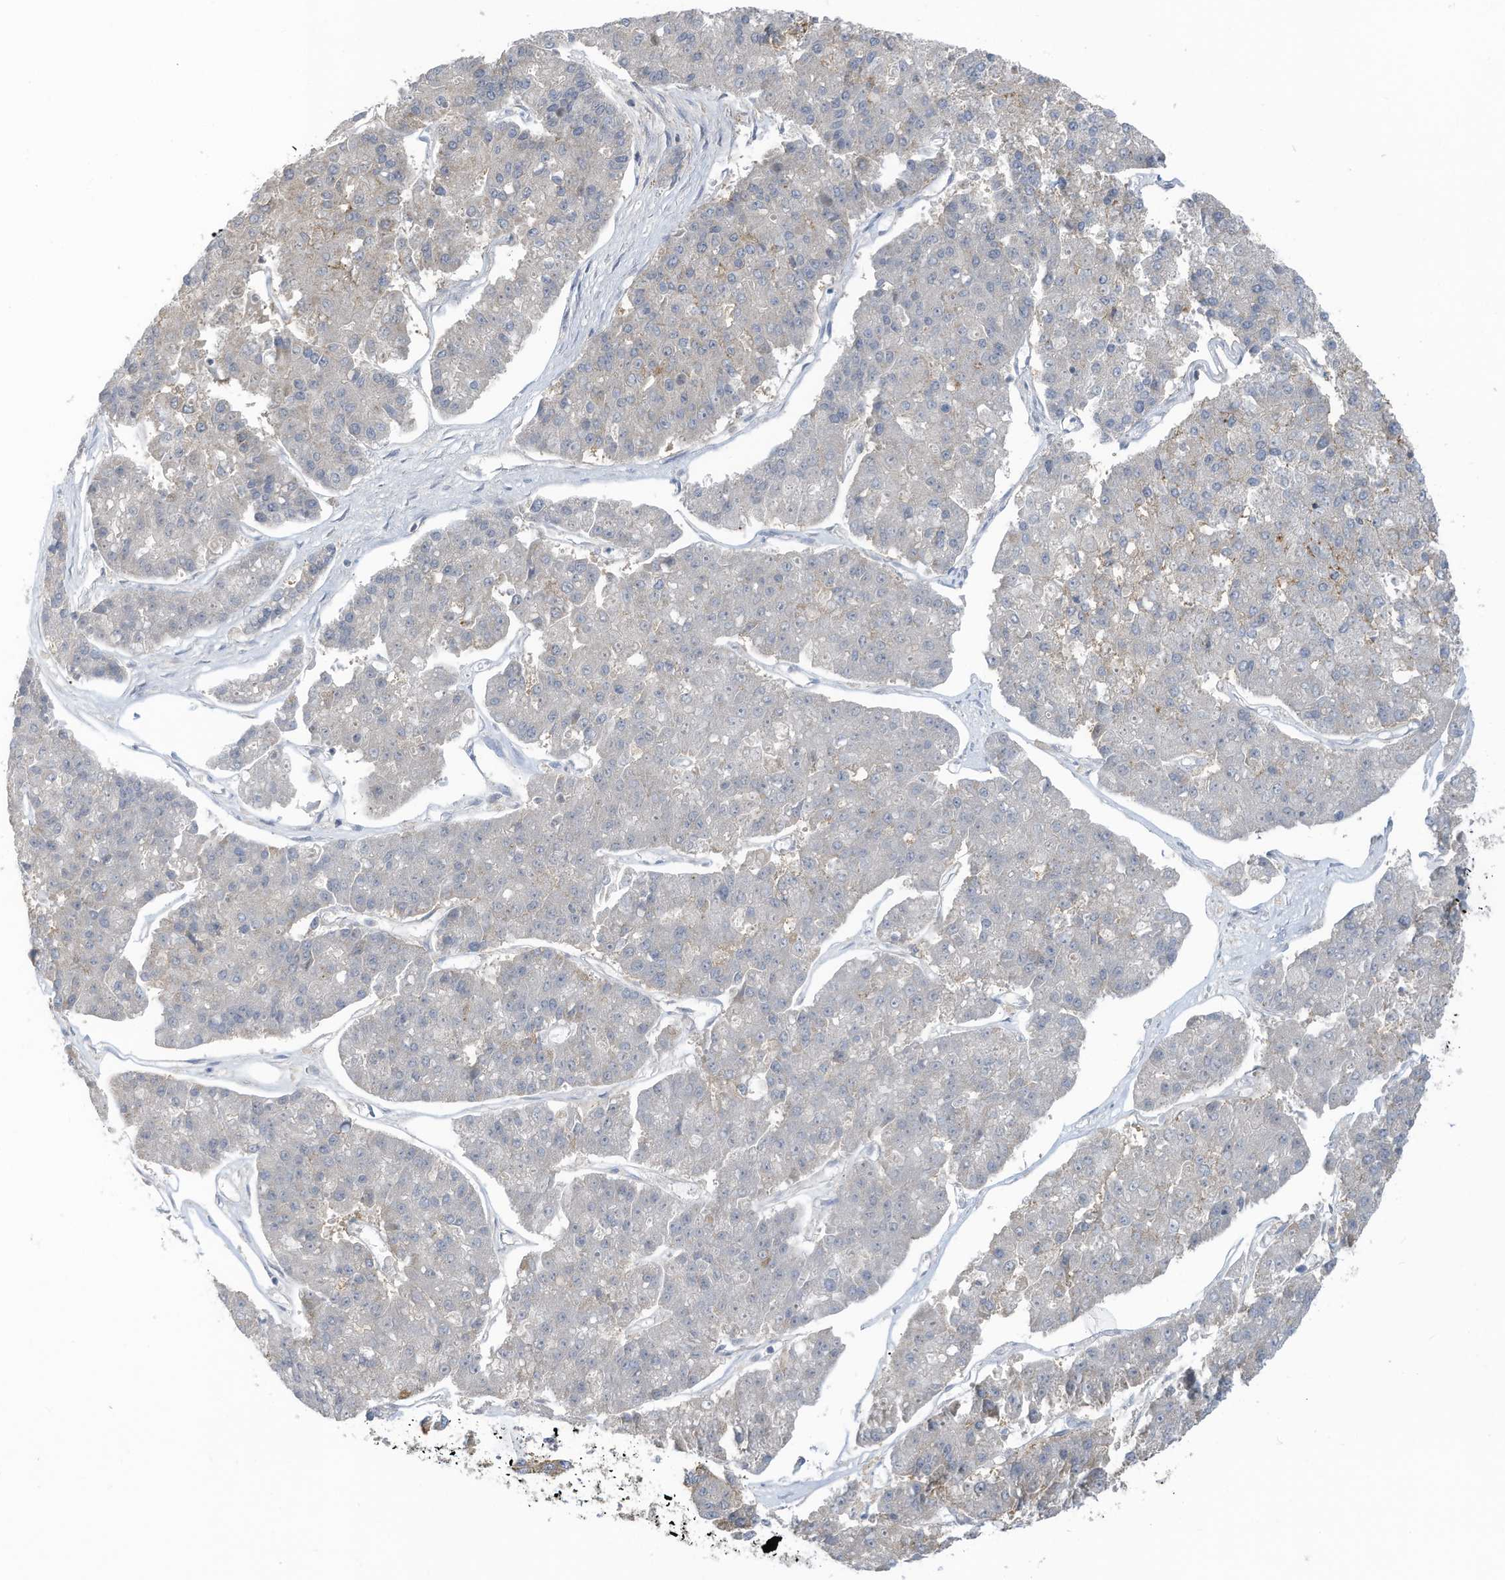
{"staining": {"intensity": "moderate", "quantity": "<25%", "location": "cytoplasmic/membranous"}, "tissue": "pancreatic cancer", "cell_type": "Tumor cells", "image_type": "cancer", "snomed": [{"axis": "morphology", "description": "Adenocarcinoma, NOS"}, {"axis": "topography", "description": "Pancreas"}], "caption": "Protein expression analysis of pancreatic cancer displays moderate cytoplasmic/membranous staining in about <25% of tumor cells. The protein of interest is shown in brown color, while the nuclei are stained blue.", "gene": "SLC1A5", "patient": {"sex": "male", "age": 50}}